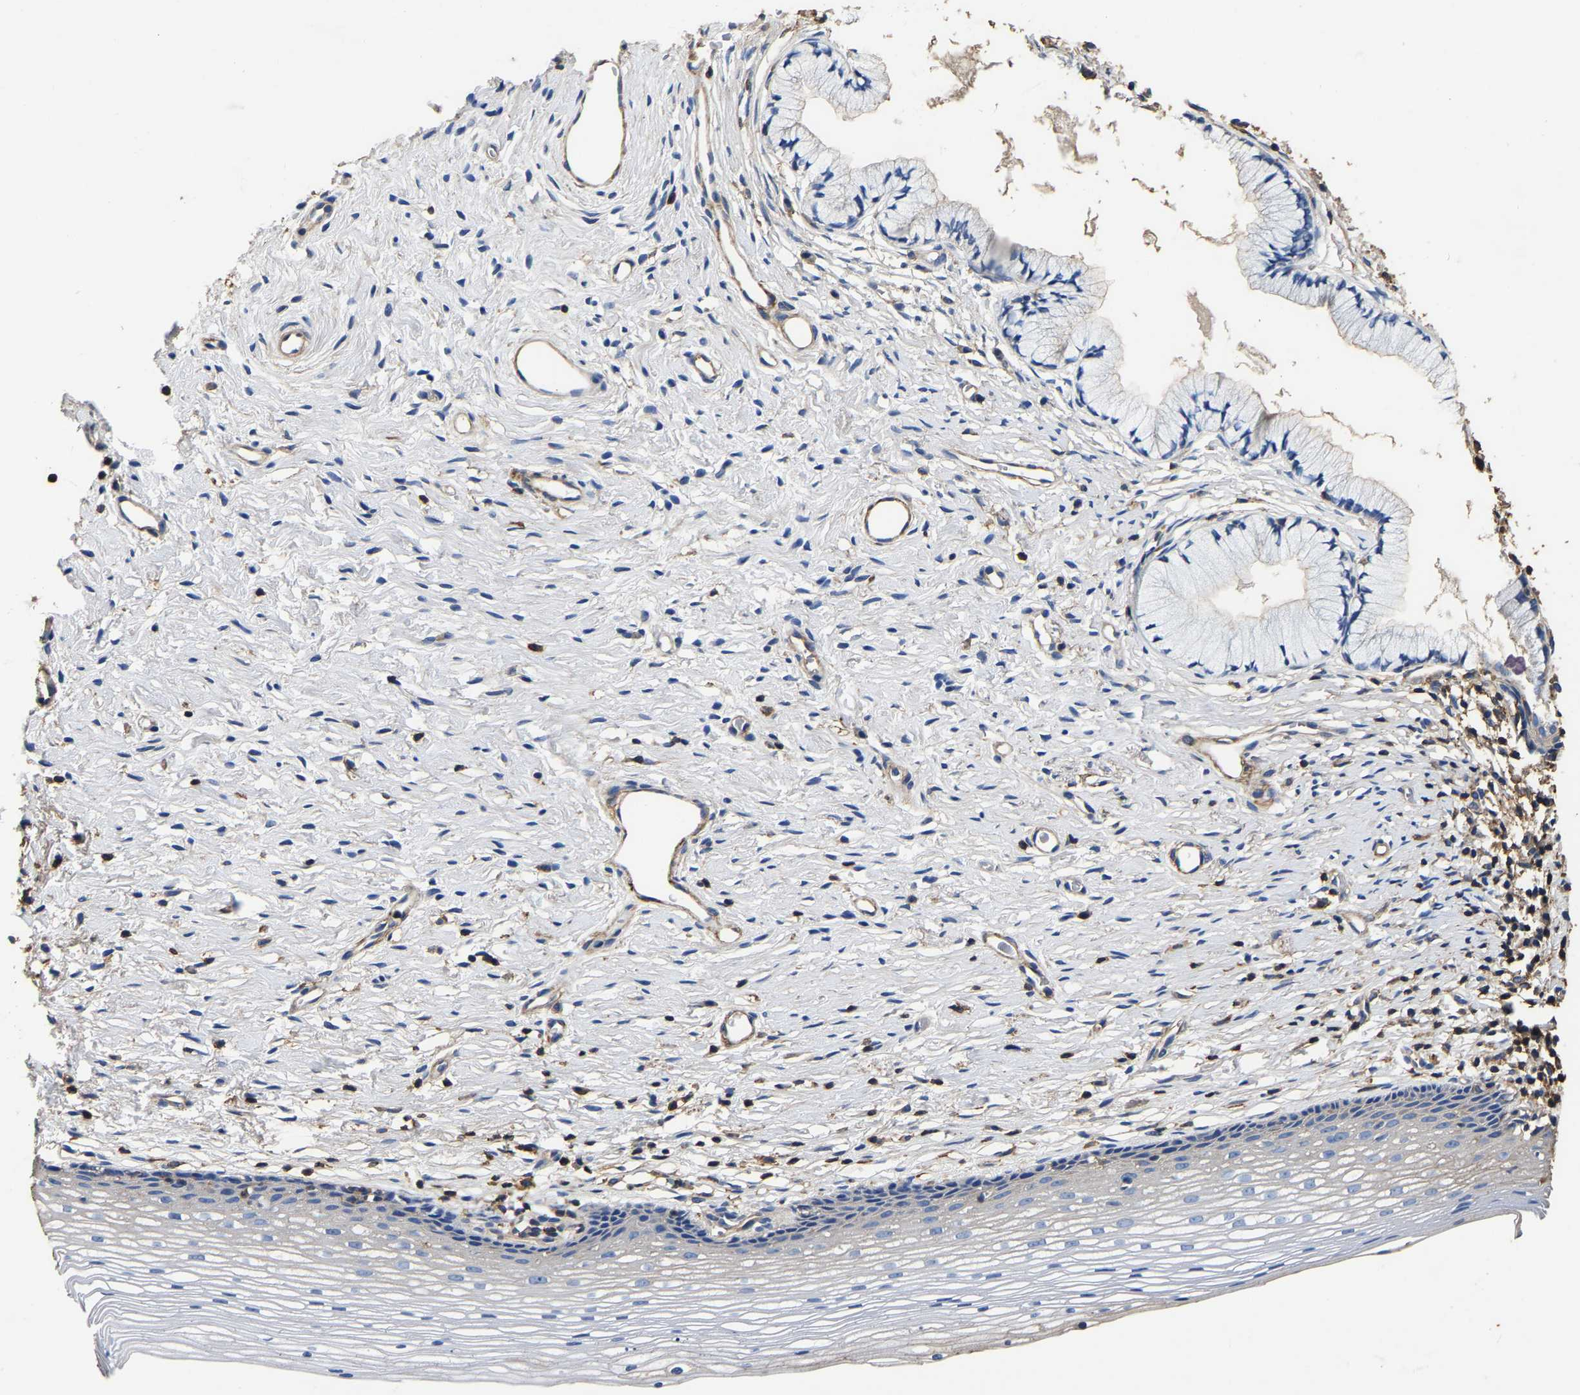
{"staining": {"intensity": "weak", "quantity": "<25%", "location": "cytoplasmic/membranous"}, "tissue": "cervix", "cell_type": "Glandular cells", "image_type": "normal", "snomed": [{"axis": "morphology", "description": "Normal tissue, NOS"}, {"axis": "topography", "description": "Cervix"}], "caption": "An immunohistochemistry photomicrograph of benign cervix is shown. There is no staining in glandular cells of cervix. Brightfield microscopy of IHC stained with DAB (3,3'-diaminobenzidine) (brown) and hematoxylin (blue), captured at high magnification.", "gene": "ARMT1", "patient": {"sex": "female", "age": 77}}